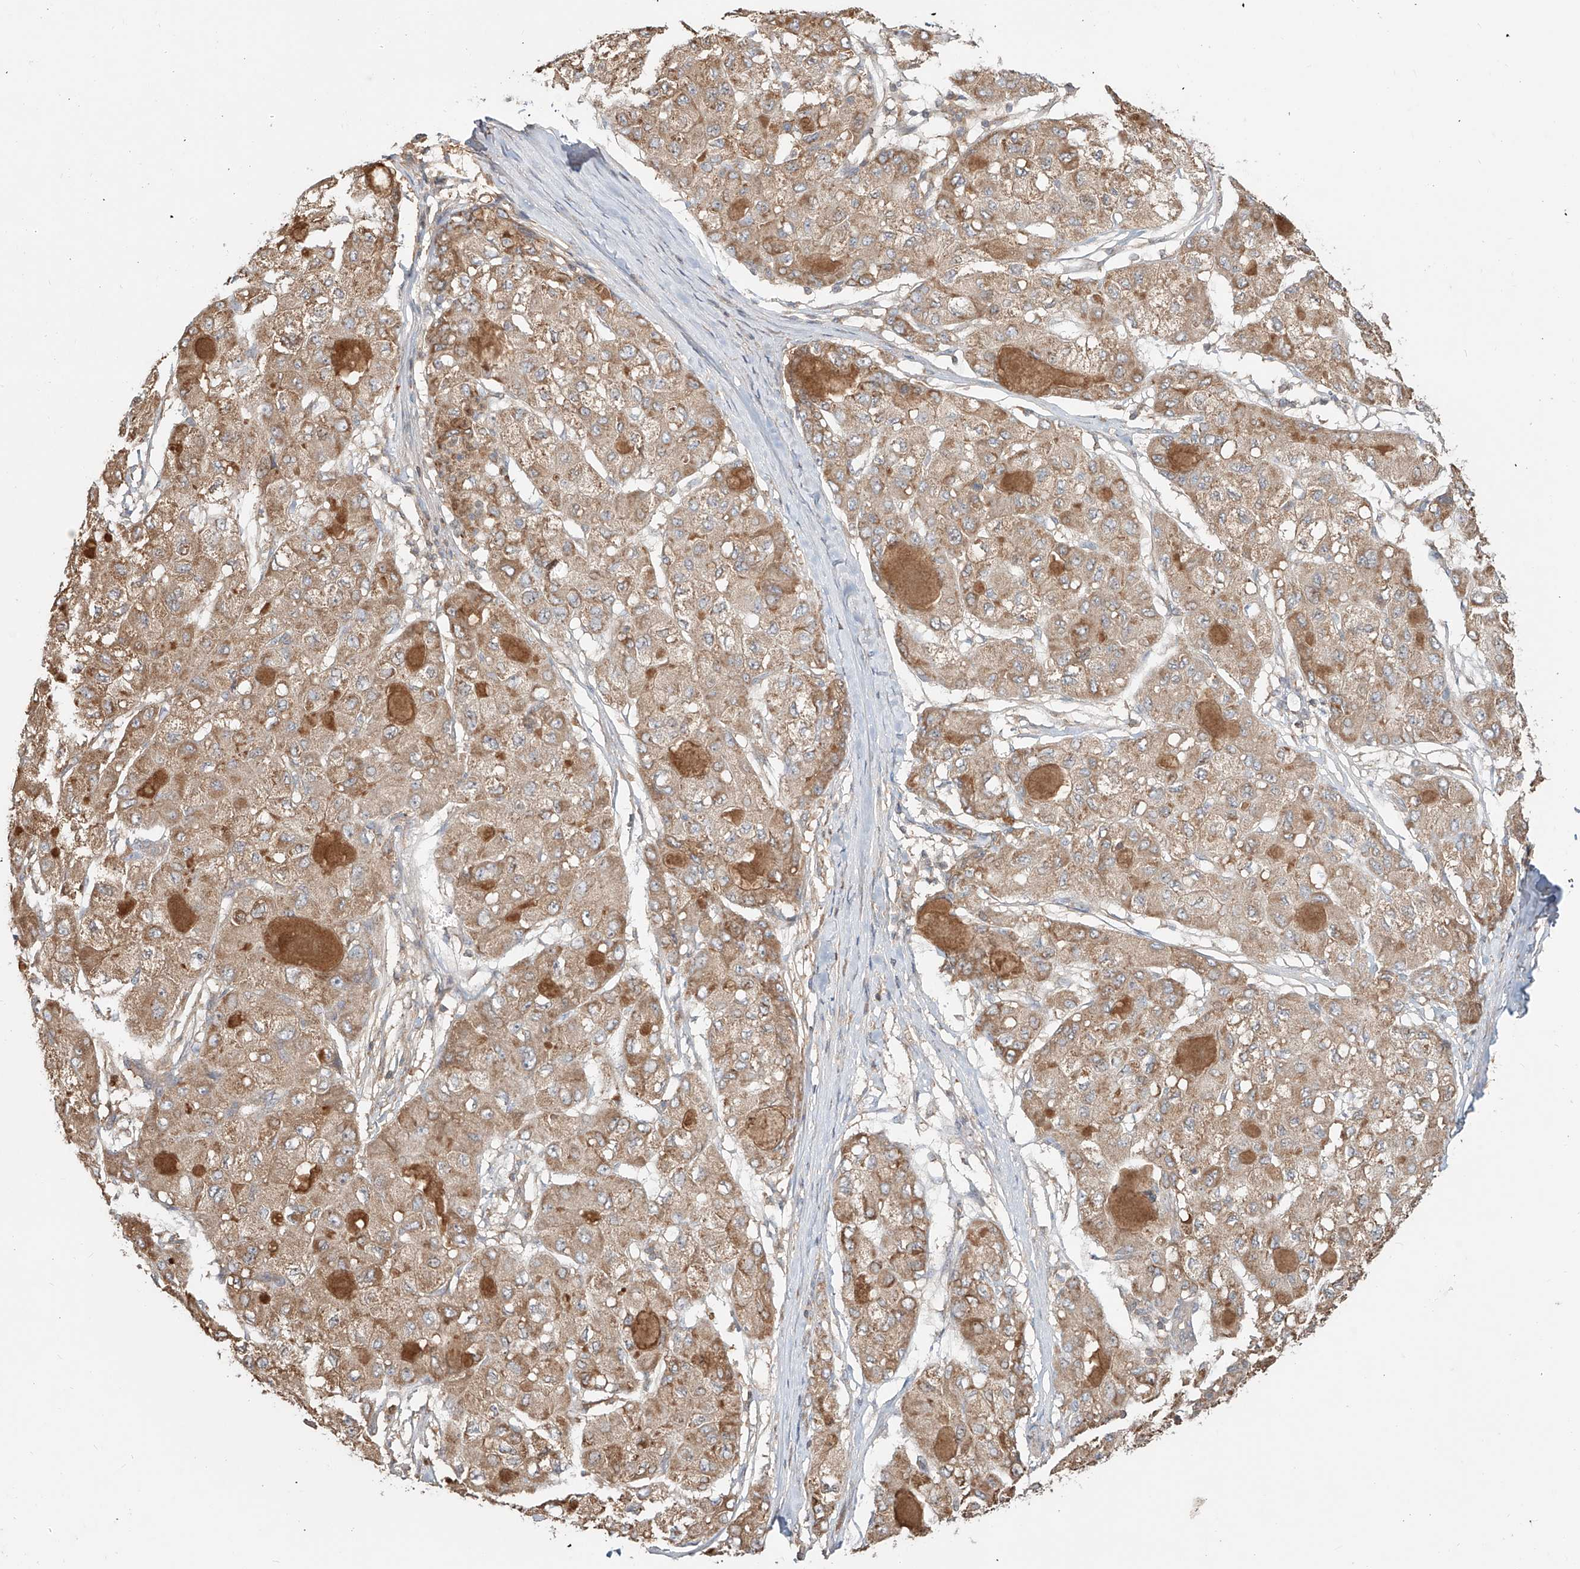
{"staining": {"intensity": "moderate", "quantity": ">75%", "location": "cytoplasmic/membranous"}, "tissue": "liver cancer", "cell_type": "Tumor cells", "image_type": "cancer", "snomed": [{"axis": "morphology", "description": "Carcinoma, Hepatocellular, NOS"}, {"axis": "topography", "description": "Liver"}], "caption": "Immunohistochemical staining of human liver cancer (hepatocellular carcinoma) reveals medium levels of moderate cytoplasmic/membranous expression in approximately >75% of tumor cells. (Stains: DAB (3,3'-diaminobenzidine) in brown, nuclei in blue, Microscopy: brightfield microscopy at high magnification).", "gene": "ERO1A", "patient": {"sex": "male", "age": 80}}